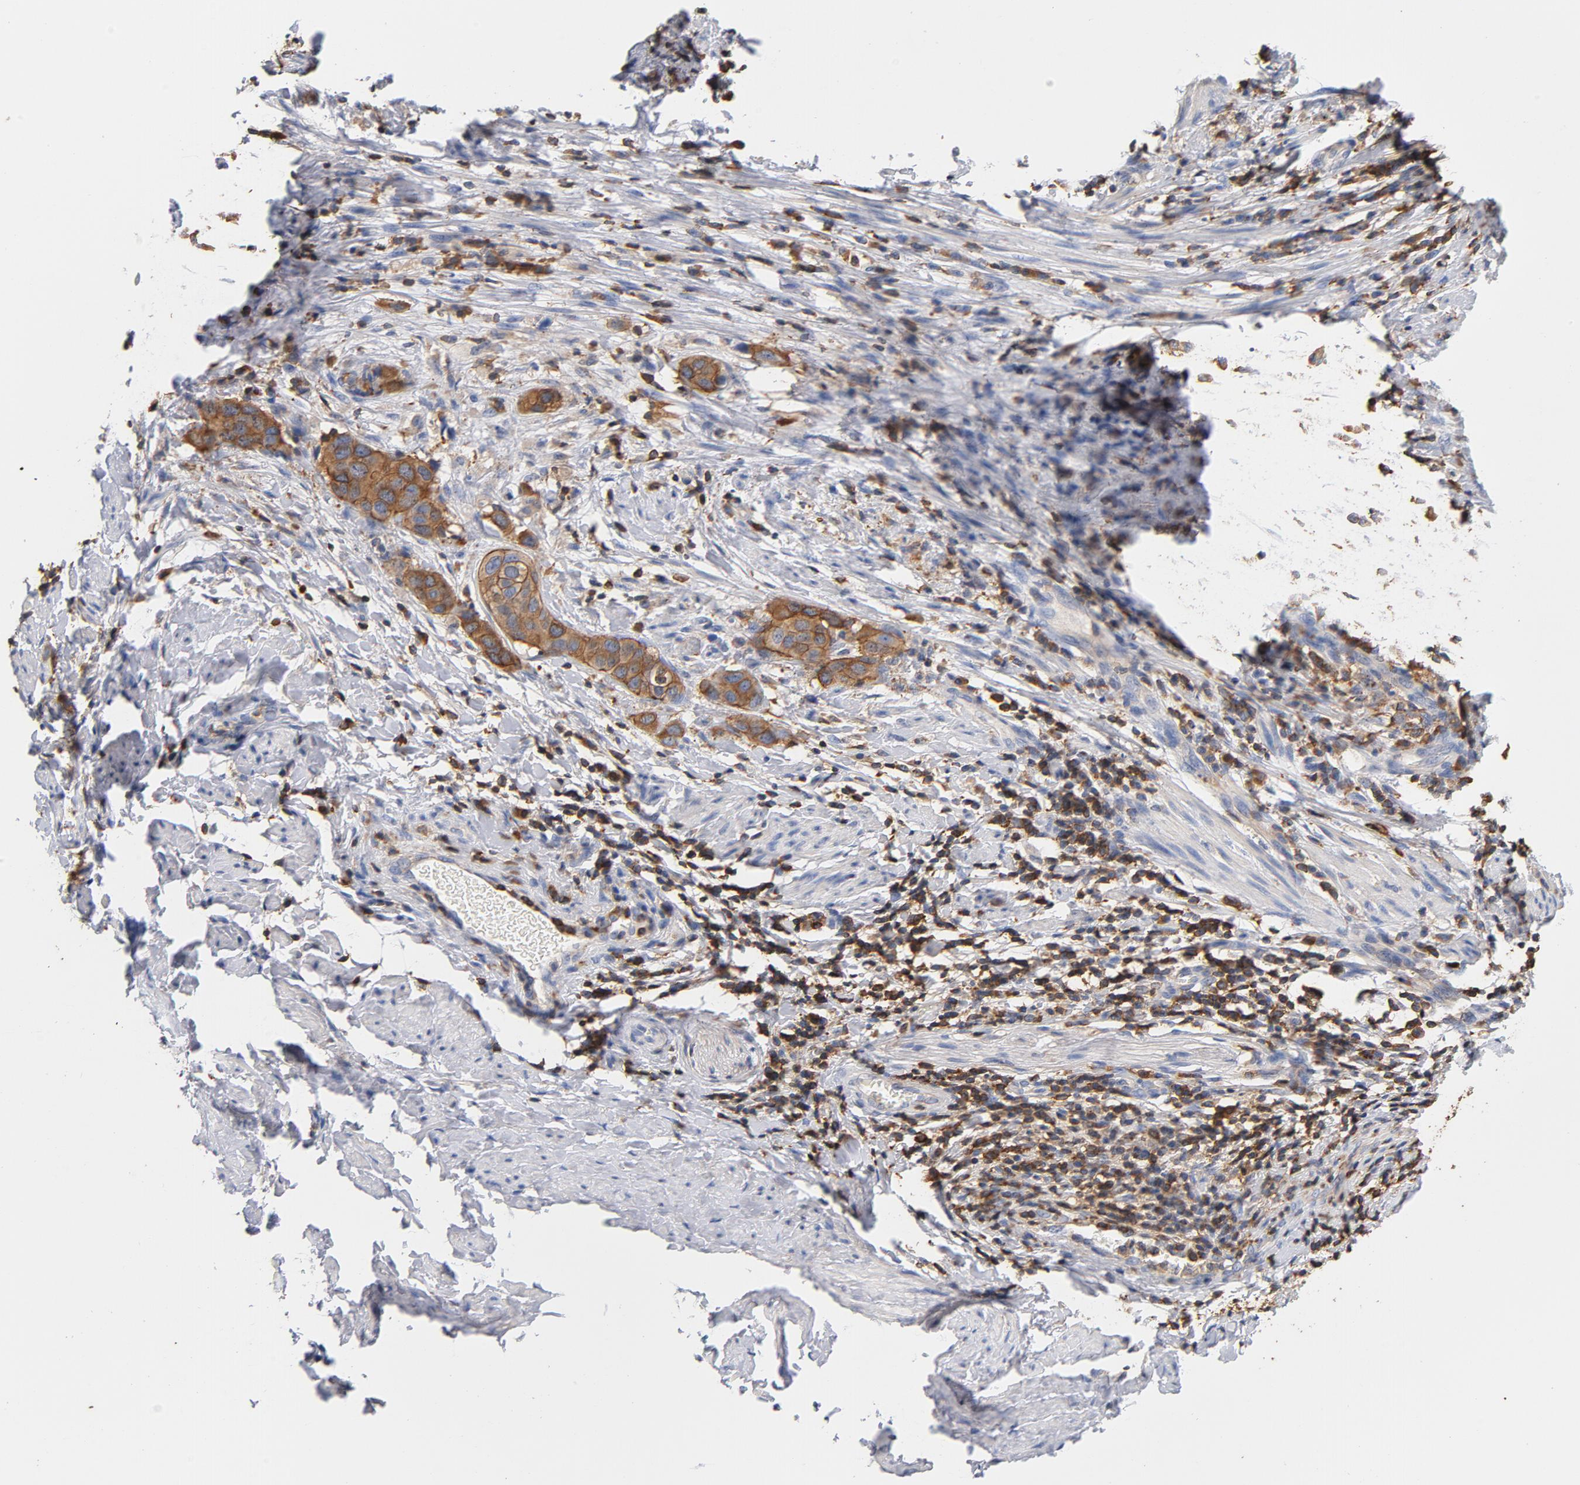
{"staining": {"intensity": "moderate", "quantity": ">75%", "location": "cytoplasmic/membranous"}, "tissue": "cervical cancer", "cell_type": "Tumor cells", "image_type": "cancer", "snomed": [{"axis": "morphology", "description": "Squamous cell carcinoma, NOS"}, {"axis": "topography", "description": "Cervix"}], "caption": "Brown immunohistochemical staining in human cervical cancer (squamous cell carcinoma) displays moderate cytoplasmic/membranous staining in approximately >75% of tumor cells.", "gene": "EZR", "patient": {"sex": "female", "age": 54}}